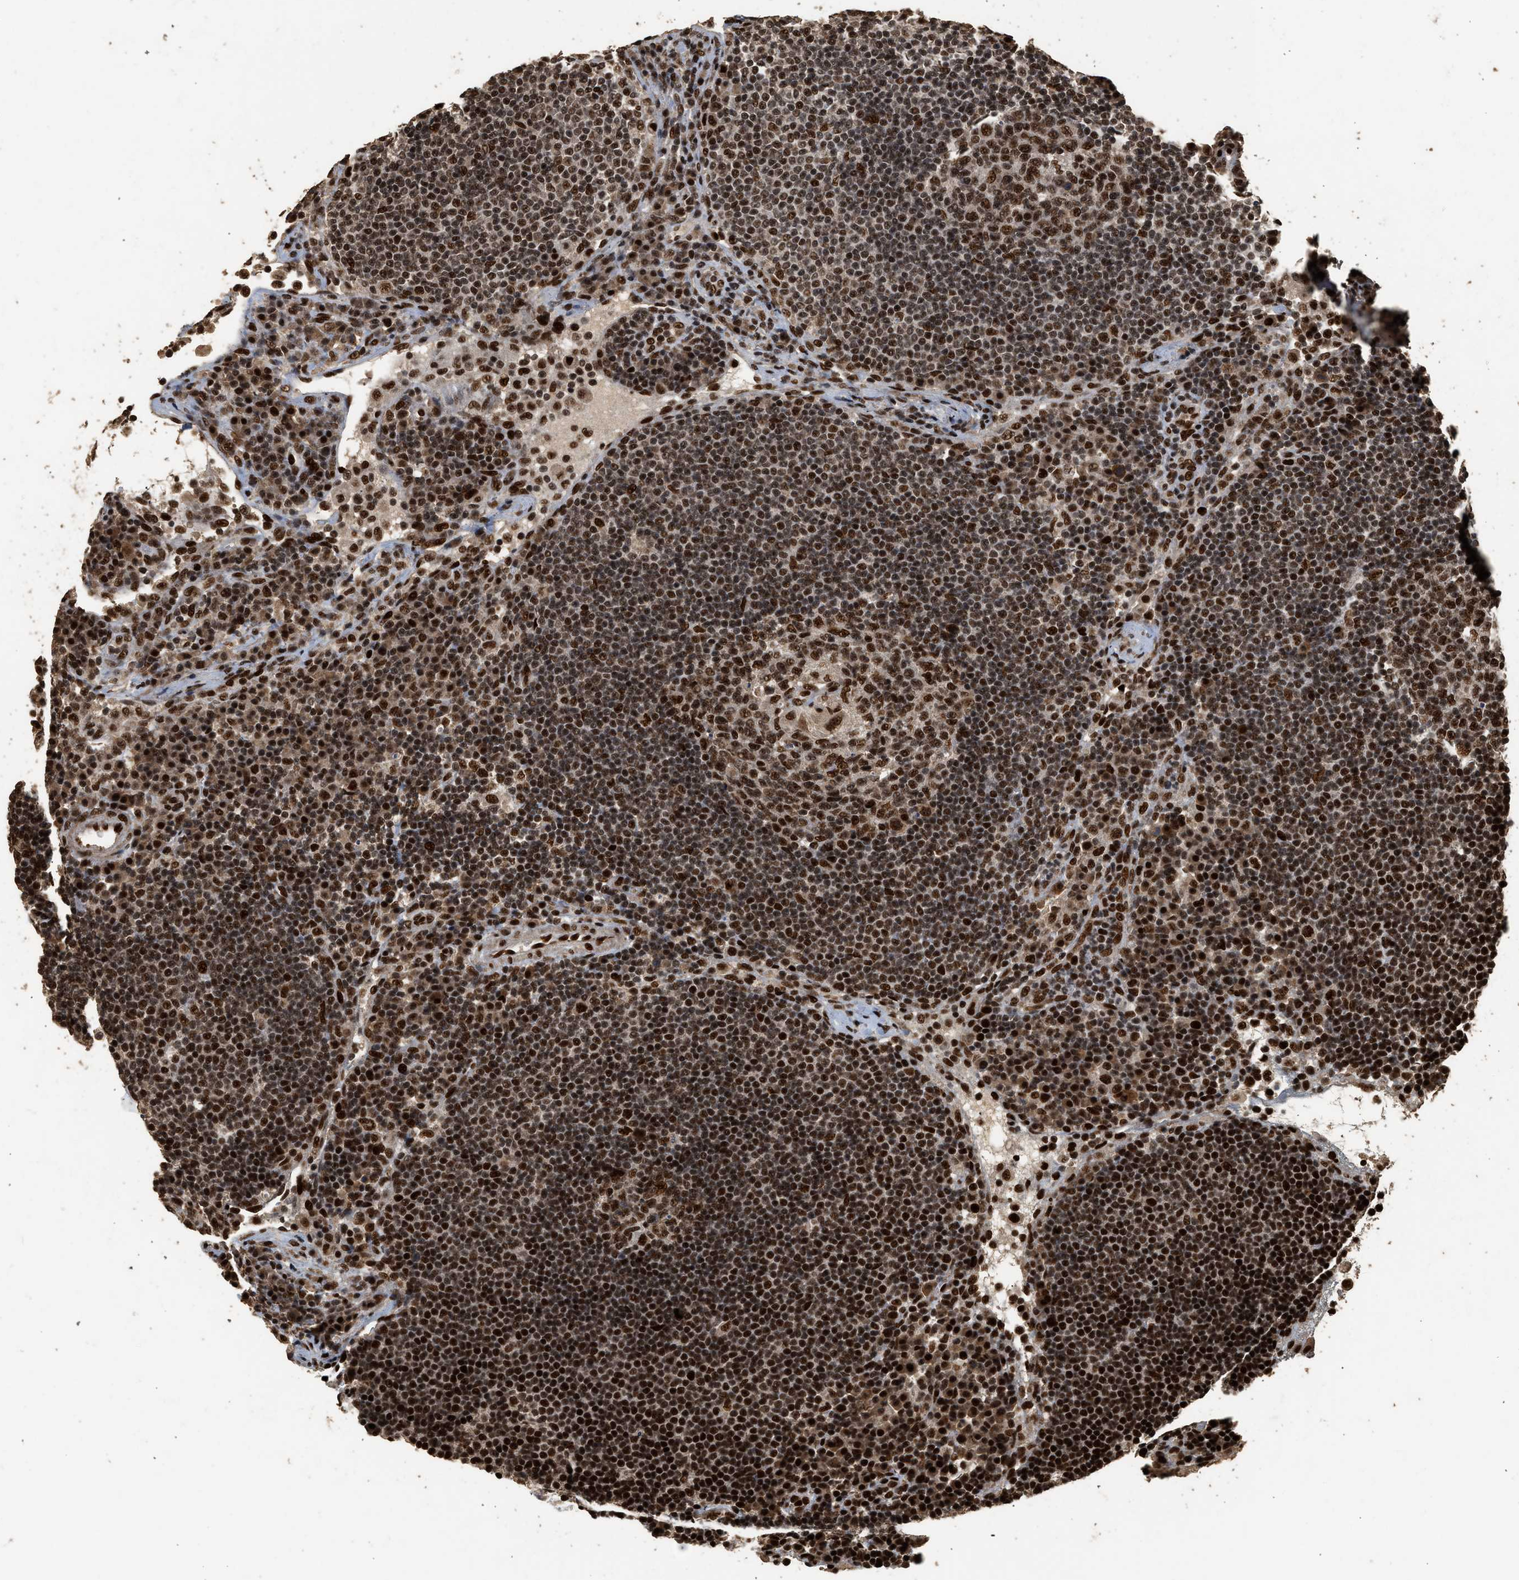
{"staining": {"intensity": "strong", "quantity": ">75%", "location": "nuclear"}, "tissue": "lymph node", "cell_type": "Germinal center cells", "image_type": "normal", "snomed": [{"axis": "morphology", "description": "Normal tissue, NOS"}, {"axis": "topography", "description": "Lymph node"}], "caption": "Immunohistochemistry (DAB) staining of normal lymph node reveals strong nuclear protein expression in approximately >75% of germinal center cells.", "gene": "PPP4R3B", "patient": {"sex": "female", "age": 53}}